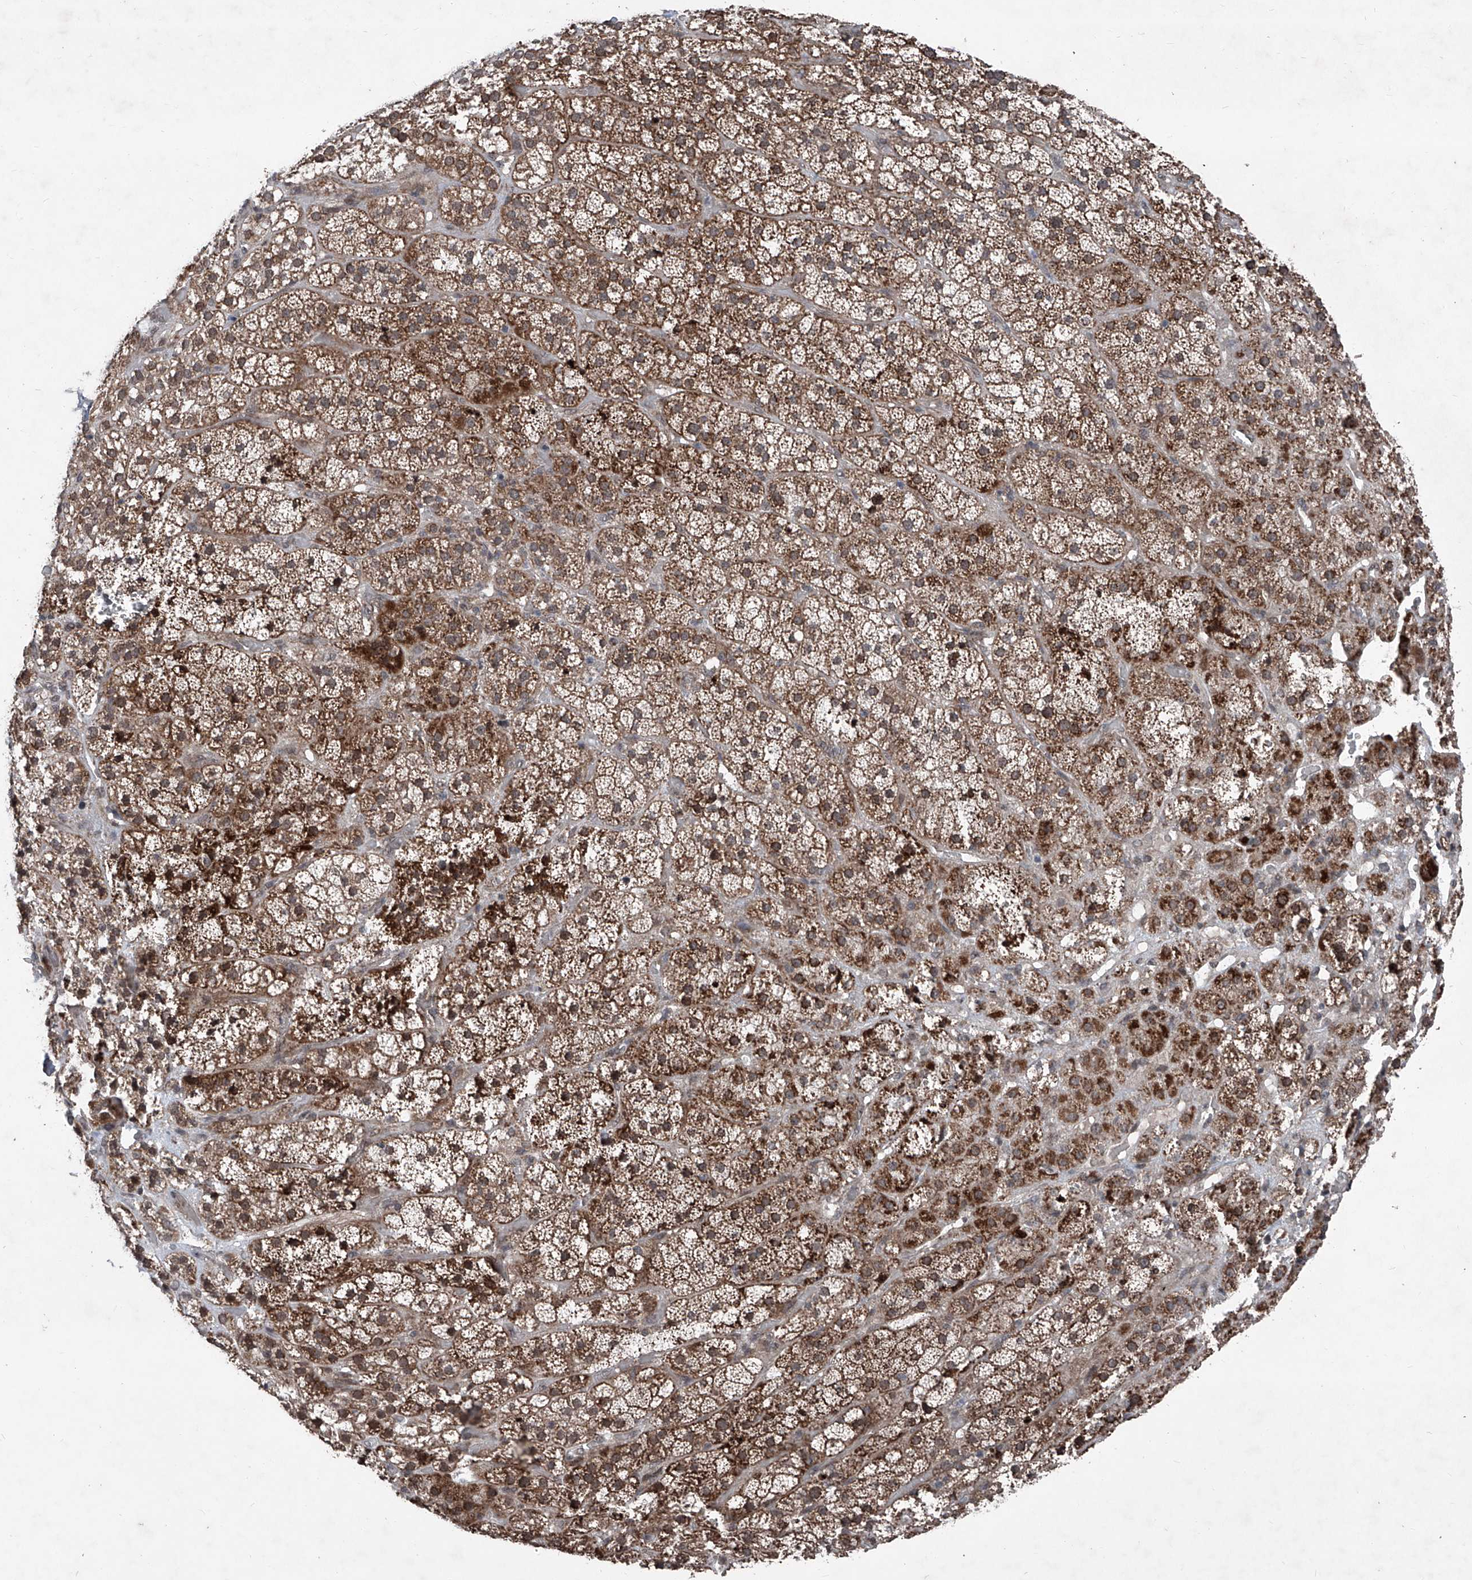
{"staining": {"intensity": "strong", "quantity": ">75%", "location": "cytoplasmic/membranous"}, "tissue": "adrenal gland", "cell_type": "Glandular cells", "image_type": "normal", "snomed": [{"axis": "morphology", "description": "Normal tissue, NOS"}, {"axis": "topography", "description": "Adrenal gland"}], "caption": "Glandular cells exhibit high levels of strong cytoplasmic/membranous positivity in approximately >75% of cells in normal adrenal gland. The staining was performed using DAB, with brown indicating positive protein expression. Nuclei are stained blue with hematoxylin.", "gene": "COA7", "patient": {"sex": "male", "age": 57}}